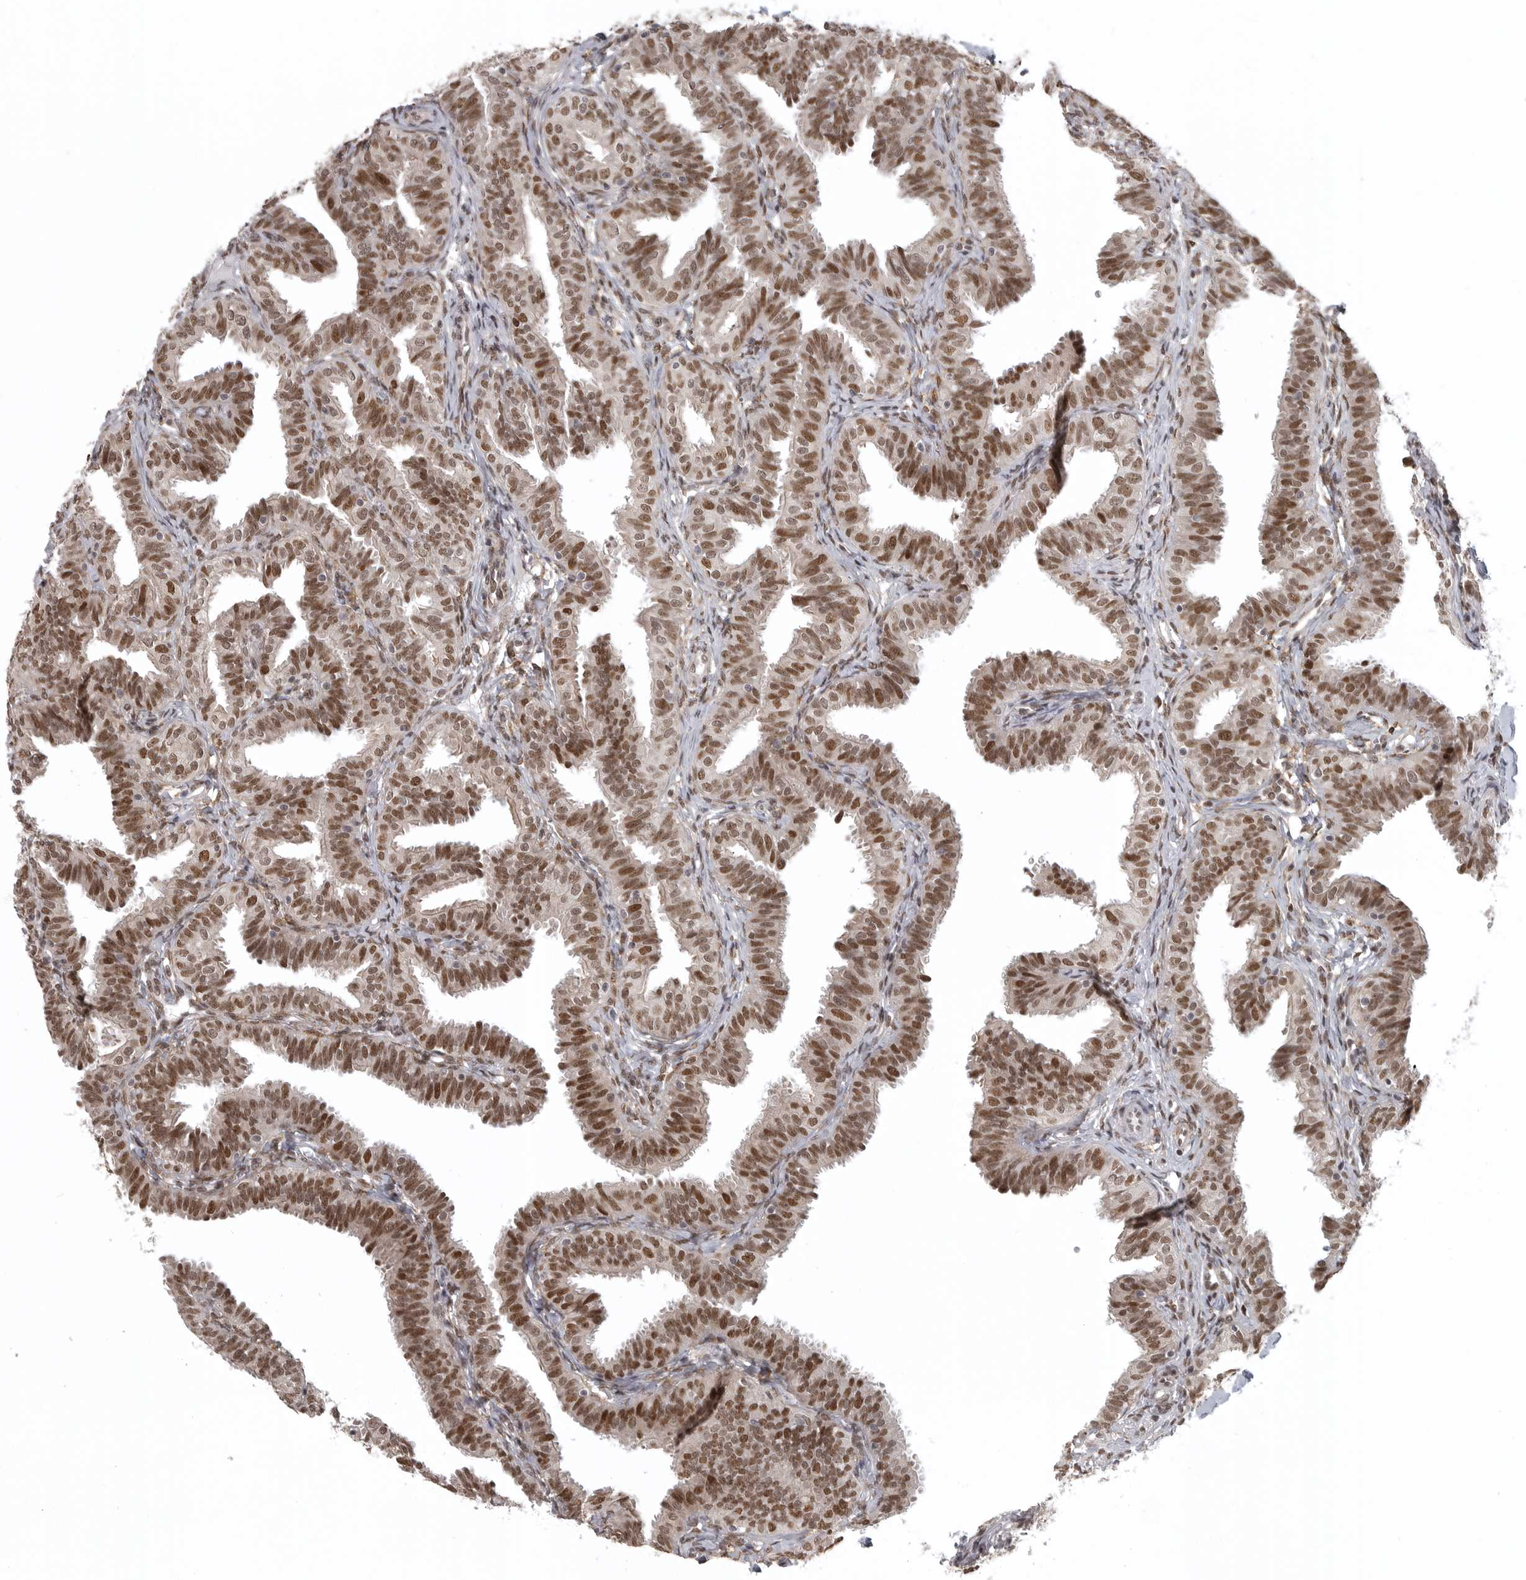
{"staining": {"intensity": "strong", "quantity": ">75%", "location": "nuclear"}, "tissue": "fallopian tube", "cell_type": "Glandular cells", "image_type": "normal", "snomed": [{"axis": "morphology", "description": "Normal tissue, NOS"}, {"axis": "topography", "description": "Fallopian tube"}], "caption": "Strong nuclear staining is present in approximately >75% of glandular cells in normal fallopian tube. (brown staining indicates protein expression, while blue staining denotes nuclei).", "gene": "ISG20L2", "patient": {"sex": "female", "age": 35}}